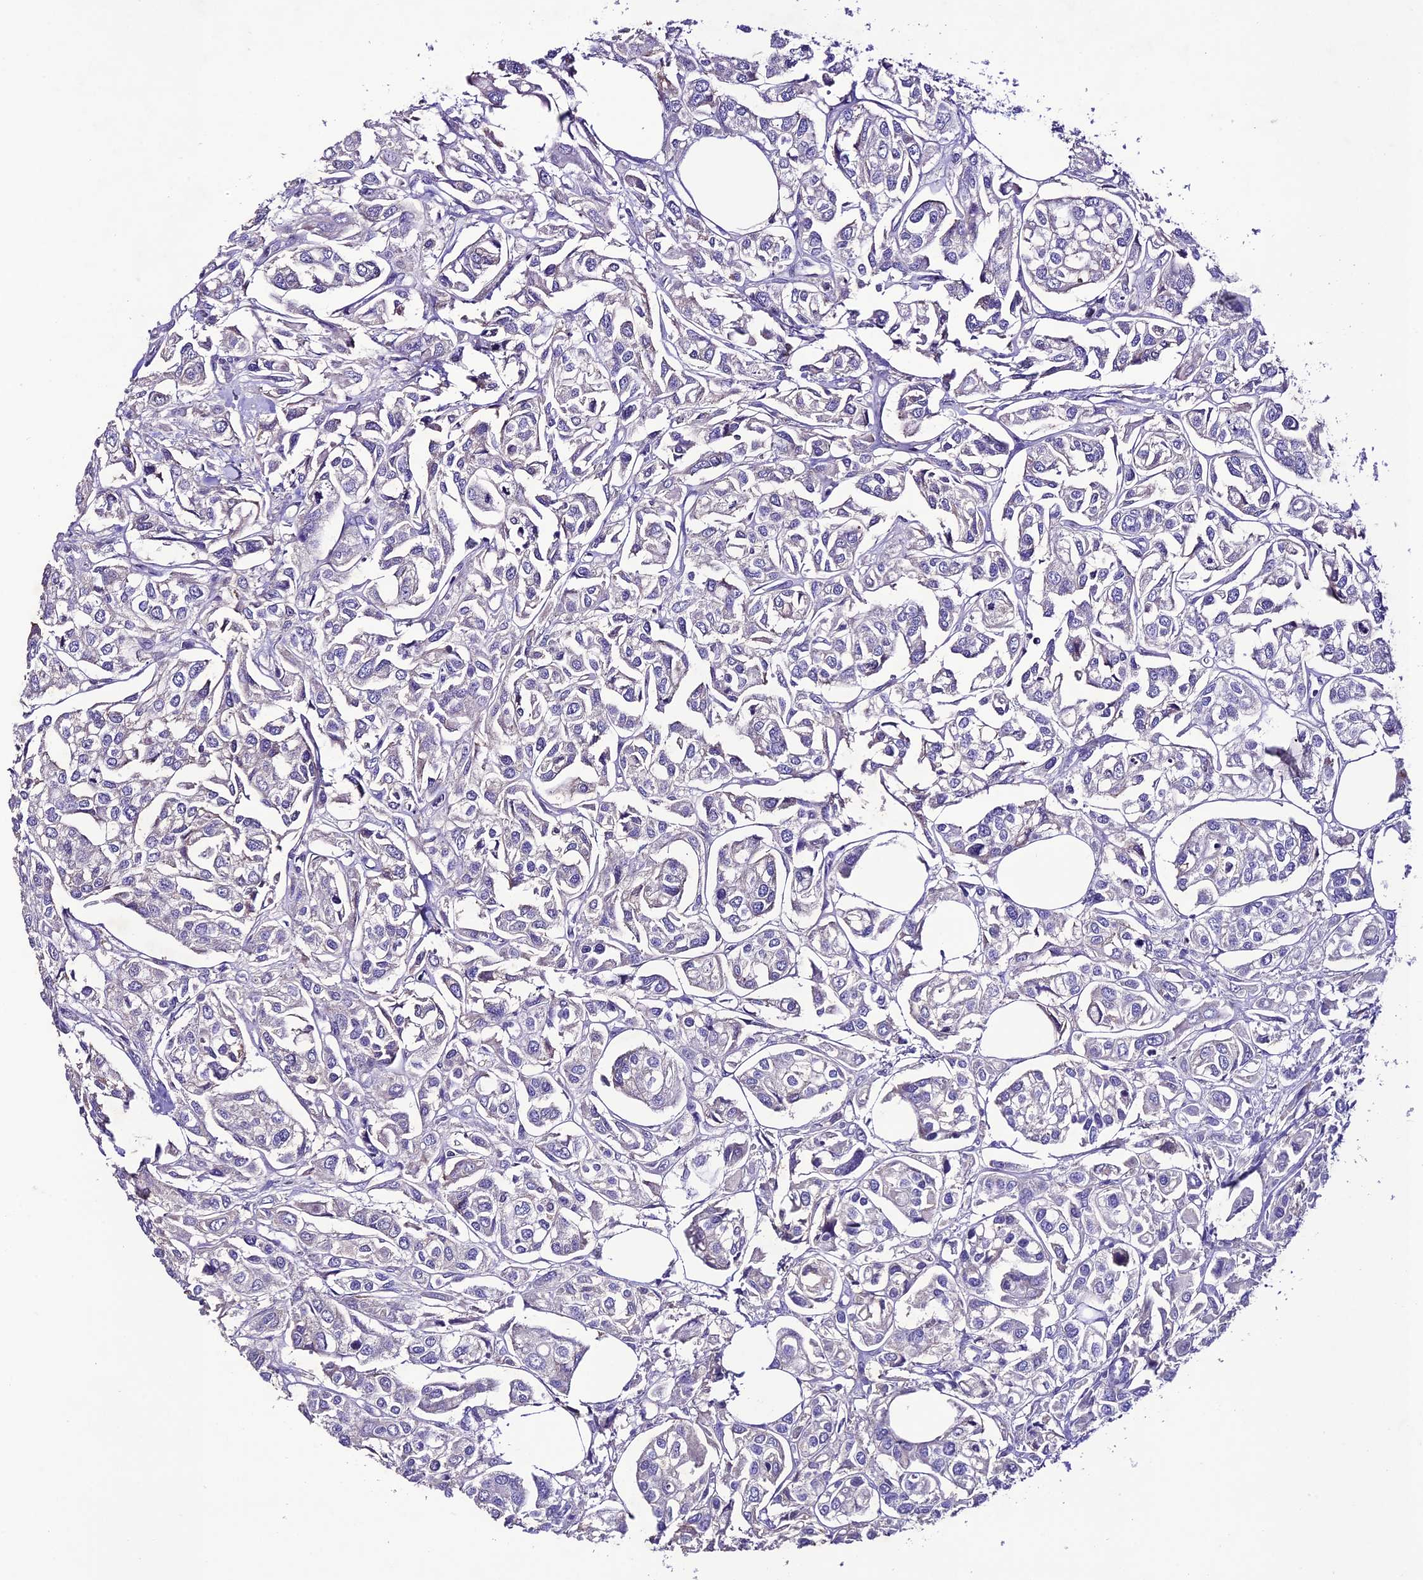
{"staining": {"intensity": "negative", "quantity": "none", "location": "none"}, "tissue": "urothelial cancer", "cell_type": "Tumor cells", "image_type": "cancer", "snomed": [{"axis": "morphology", "description": "Urothelial carcinoma, High grade"}, {"axis": "topography", "description": "Urinary bladder"}], "caption": "Histopathology image shows no protein staining in tumor cells of urothelial cancer tissue.", "gene": "NLRP6", "patient": {"sex": "male", "age": 67}}